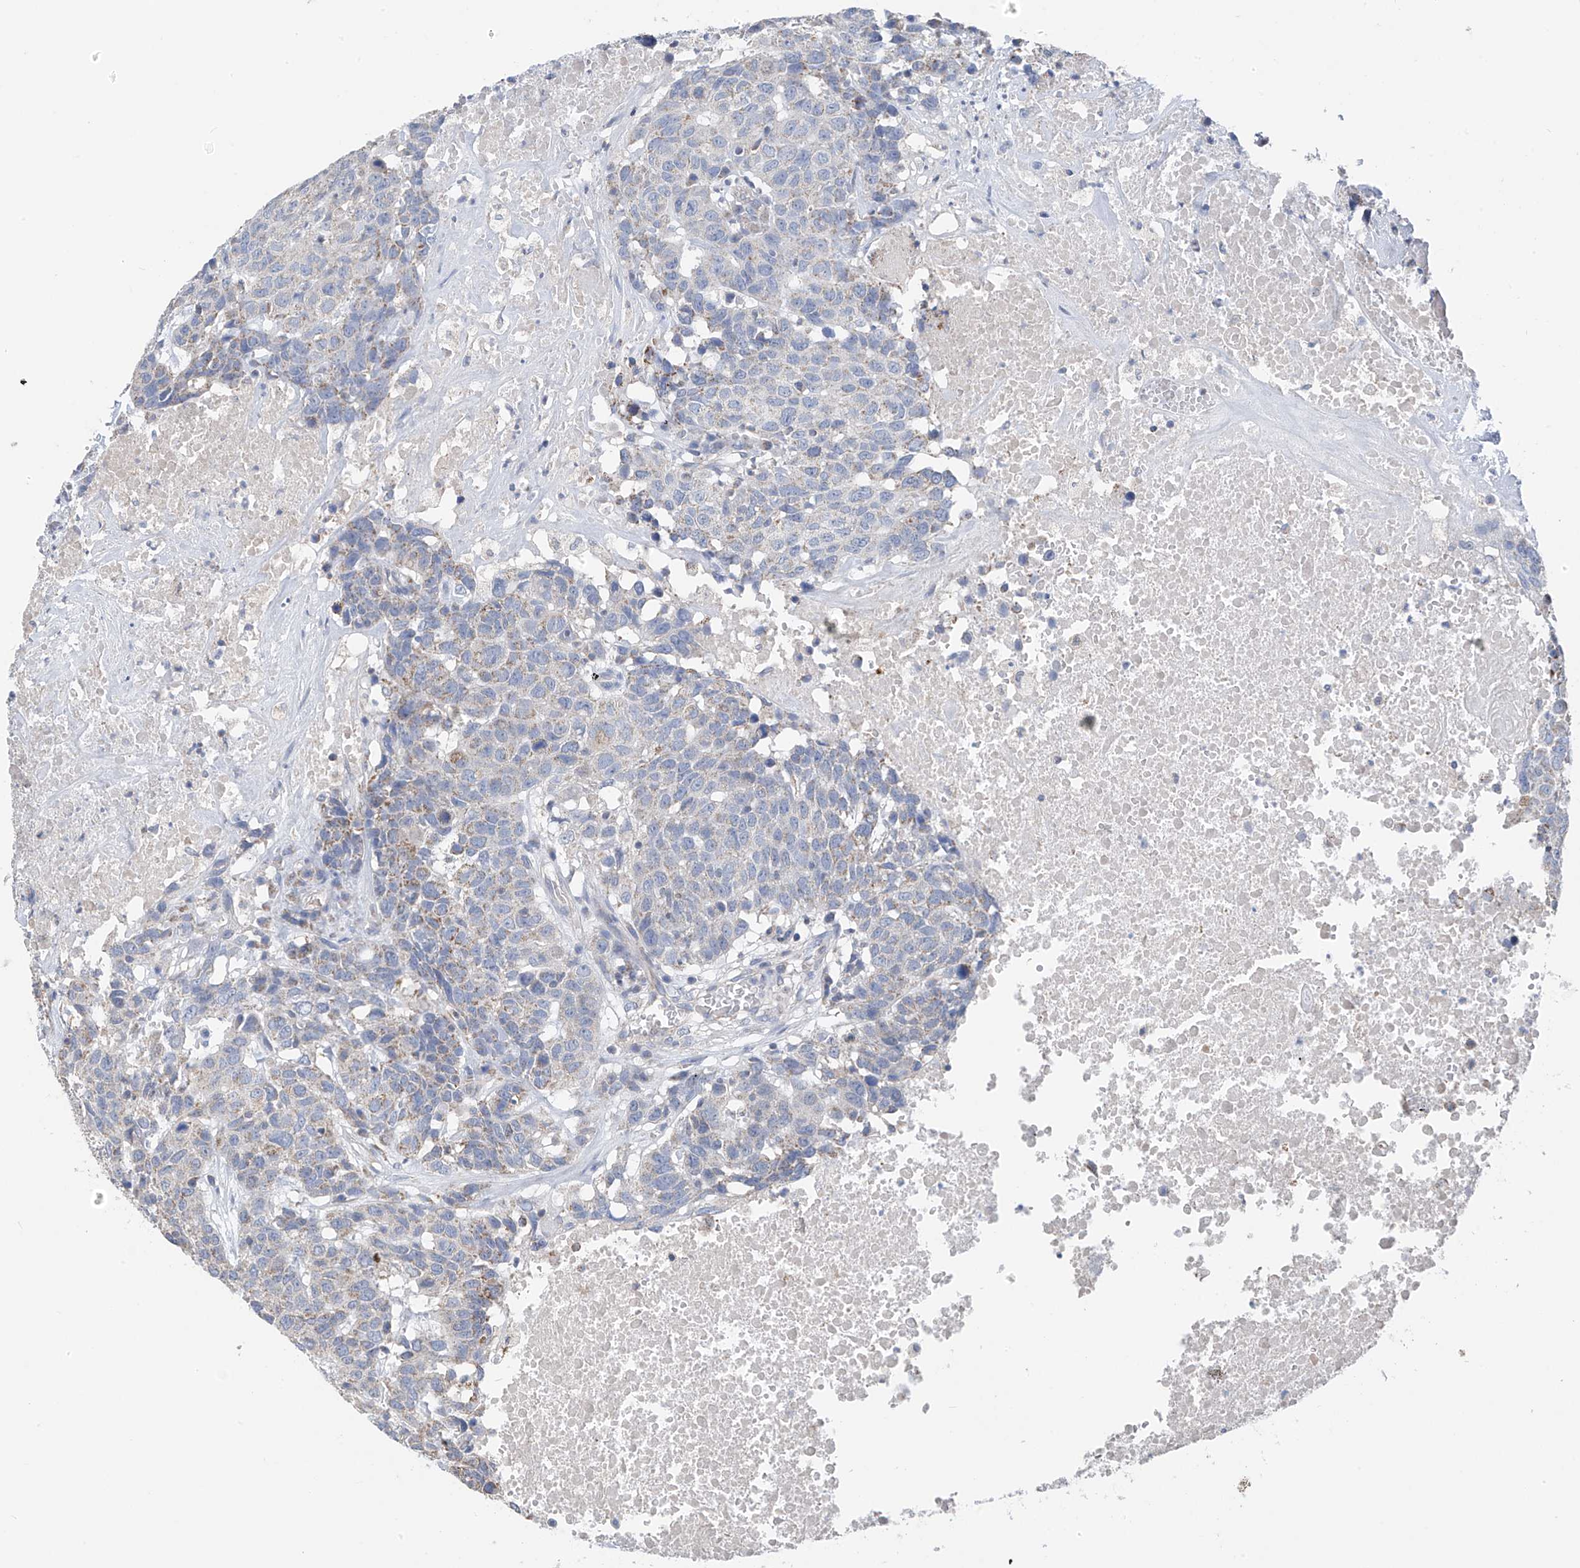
{"staining": {"intensity": "weak", "quantity": "<25%", "location": "cytoplasmic/membranous"}, "tissue": "head and neck cancer", "cell_type": "Tumor cells", "image_type": "cancer", "snomed": [{"axis": "morphology", "description": "Squamous cell carcinoma, NOS"}, {"axis": "topography", "description": "Head-Neck"}], "caption": "Head and neck cancer stained for a protein using IHC displays no staining tumor cells.", "gene": "SYN3", "patient": {"sex": "male", "age": 66}}